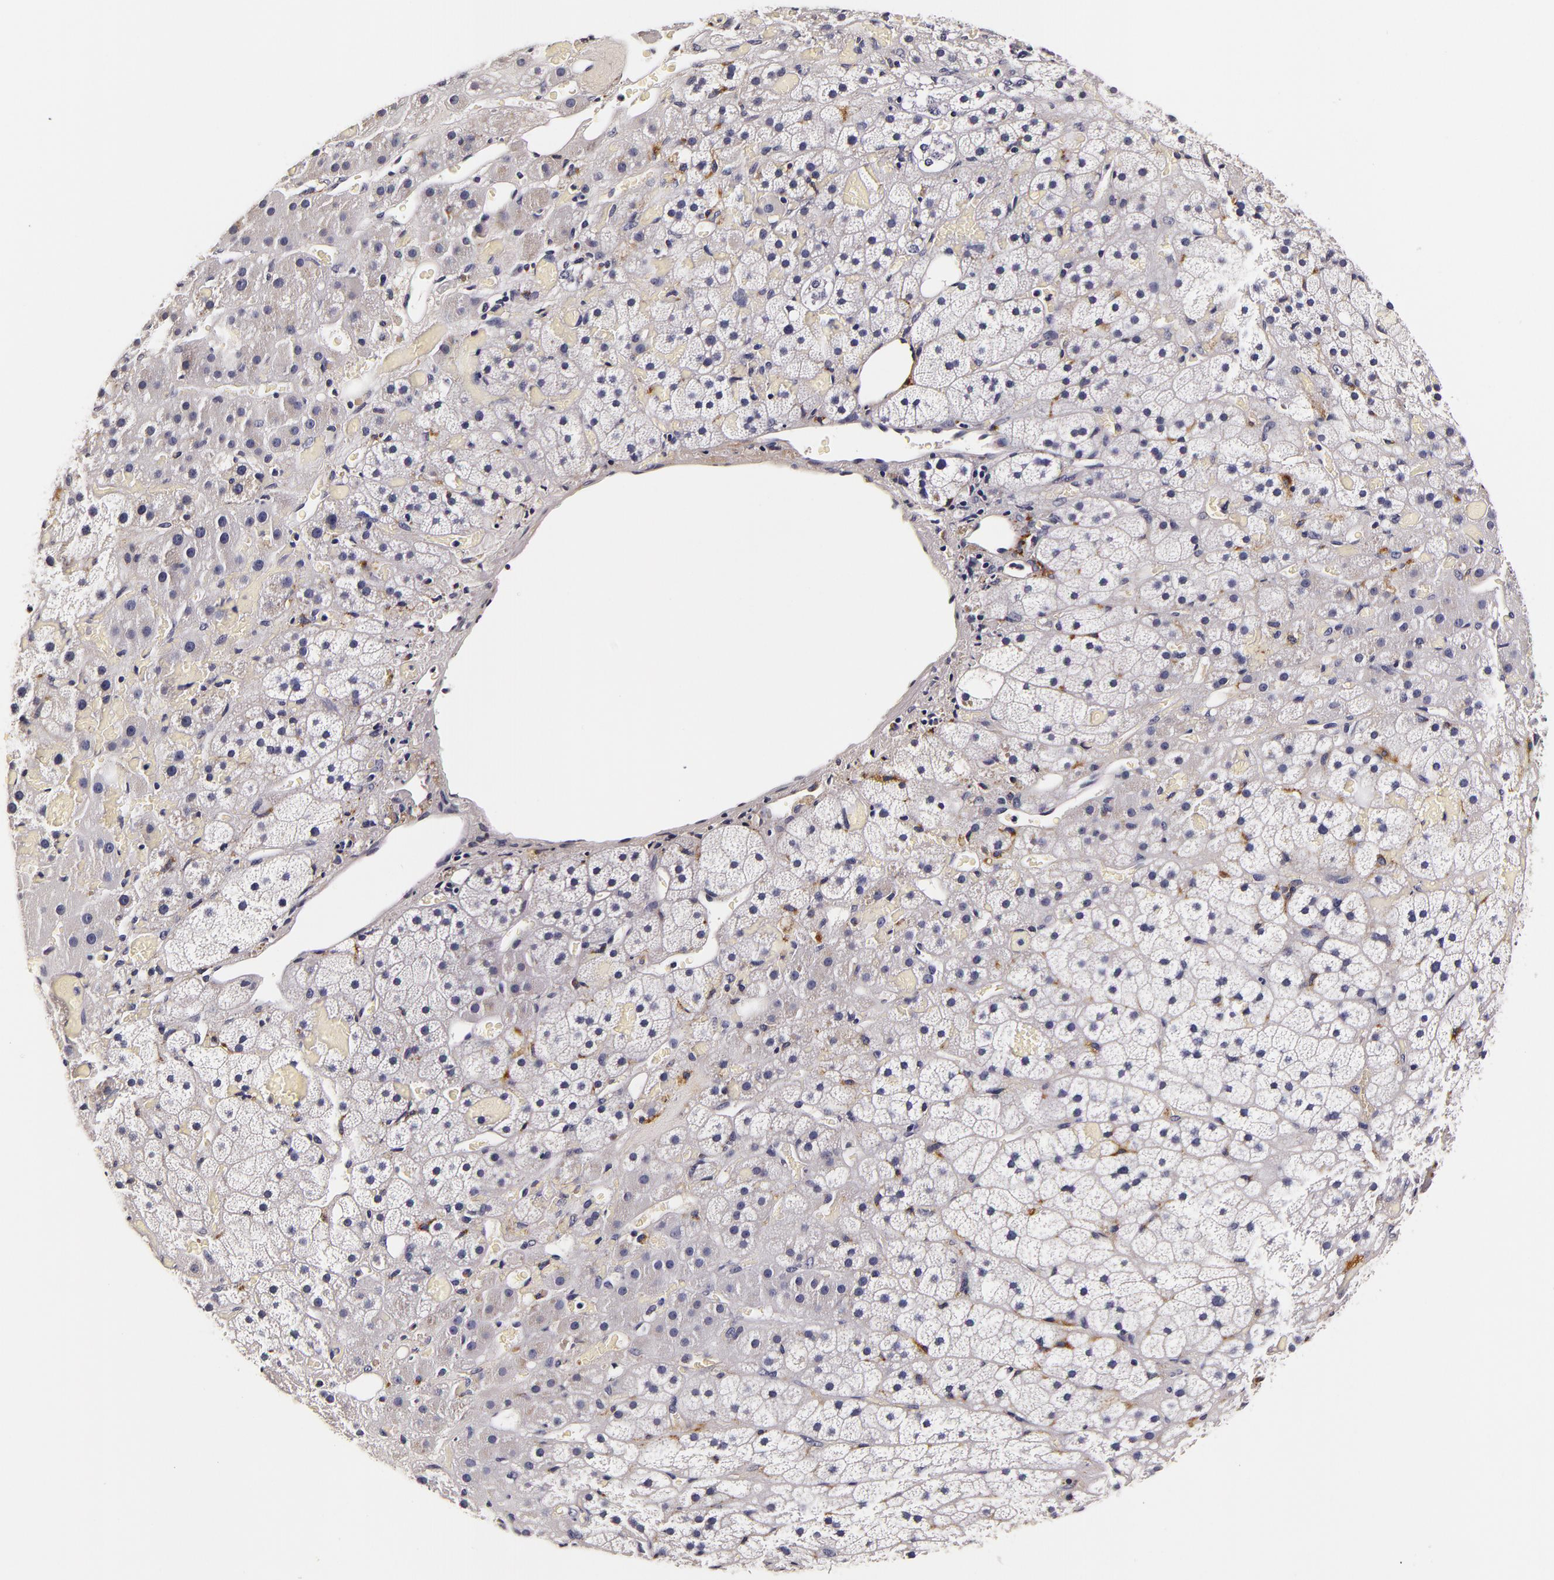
{"staining": {"intensity": "negative", "quantity": "none", "location": "none"}, "tissue": "adrenal gland", "cell_type": "Glandular cells", "image_type": "normal", "snomed": [{"axis": "morphology", "description": "Normal tissue, NOS"}, {"axis": "topography", "description": "Adrenal gland"}], "caption": "Immunohistochemistry histopathology image of normal human adrenal gland stained for a protein (brown), which displays no positivity in glandular cells.", "gene": "LGALS3BP", "patient": {"sex": "male", "age": 57}}